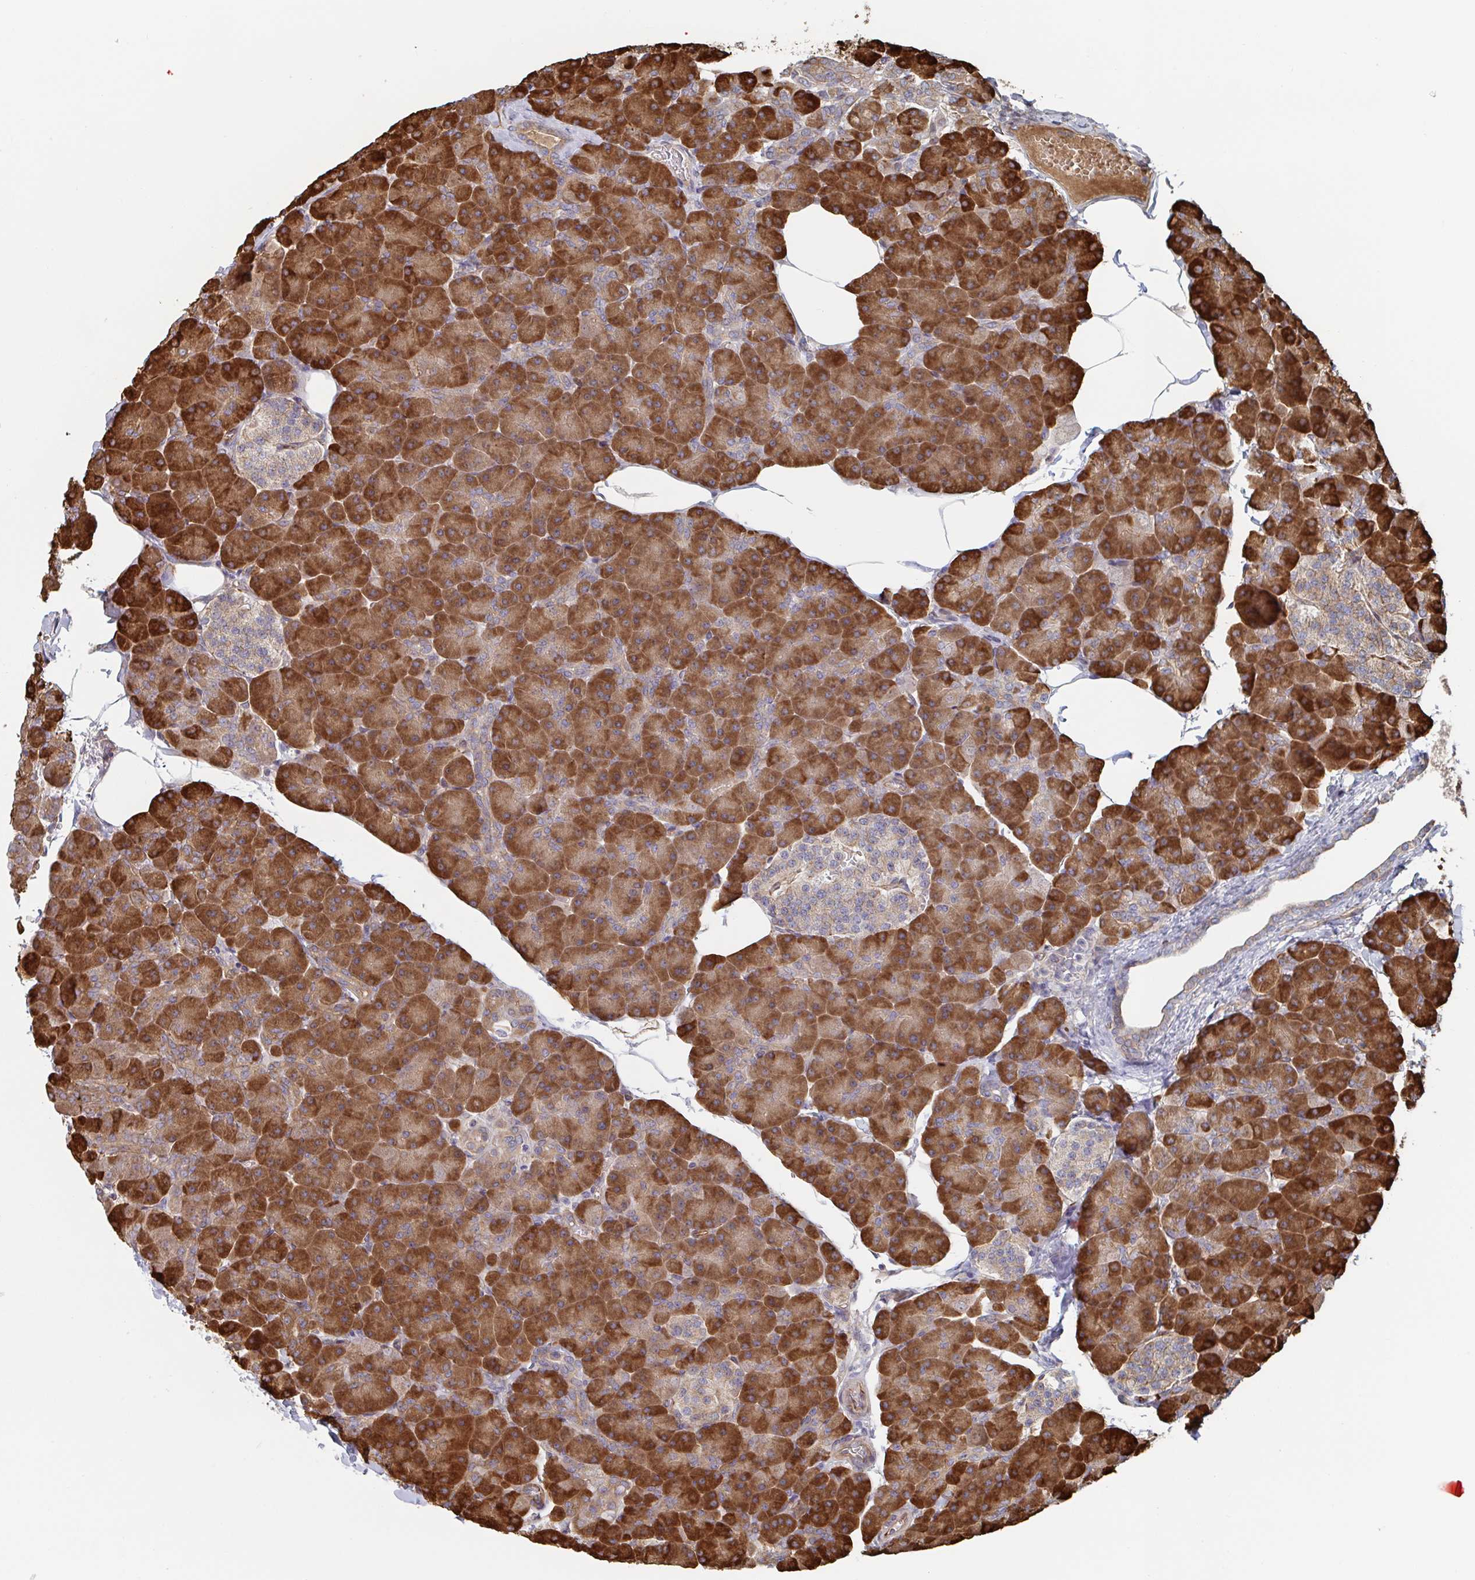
{"staining": {"intensity": "strong", "quantity": ">75%", "location": "cytoplasmic/membranous"}, "tissue": "pancreas", "cell_type": "Exocrine glandular cells", "image_type": "normal", "snomed": [{"axis": "morphology", "description": "Normal tissue, NOS"}, {"axis": "topography", "description": "Pancreas"}], "caption": "Immunohistochemical staining of benign human pancreas shows strong cytoplasmic/membranous protein staining in about >75% of exocrine glandular cells.", "gene": "DVL3", "patient": {"sex": "male", "age": 35}}